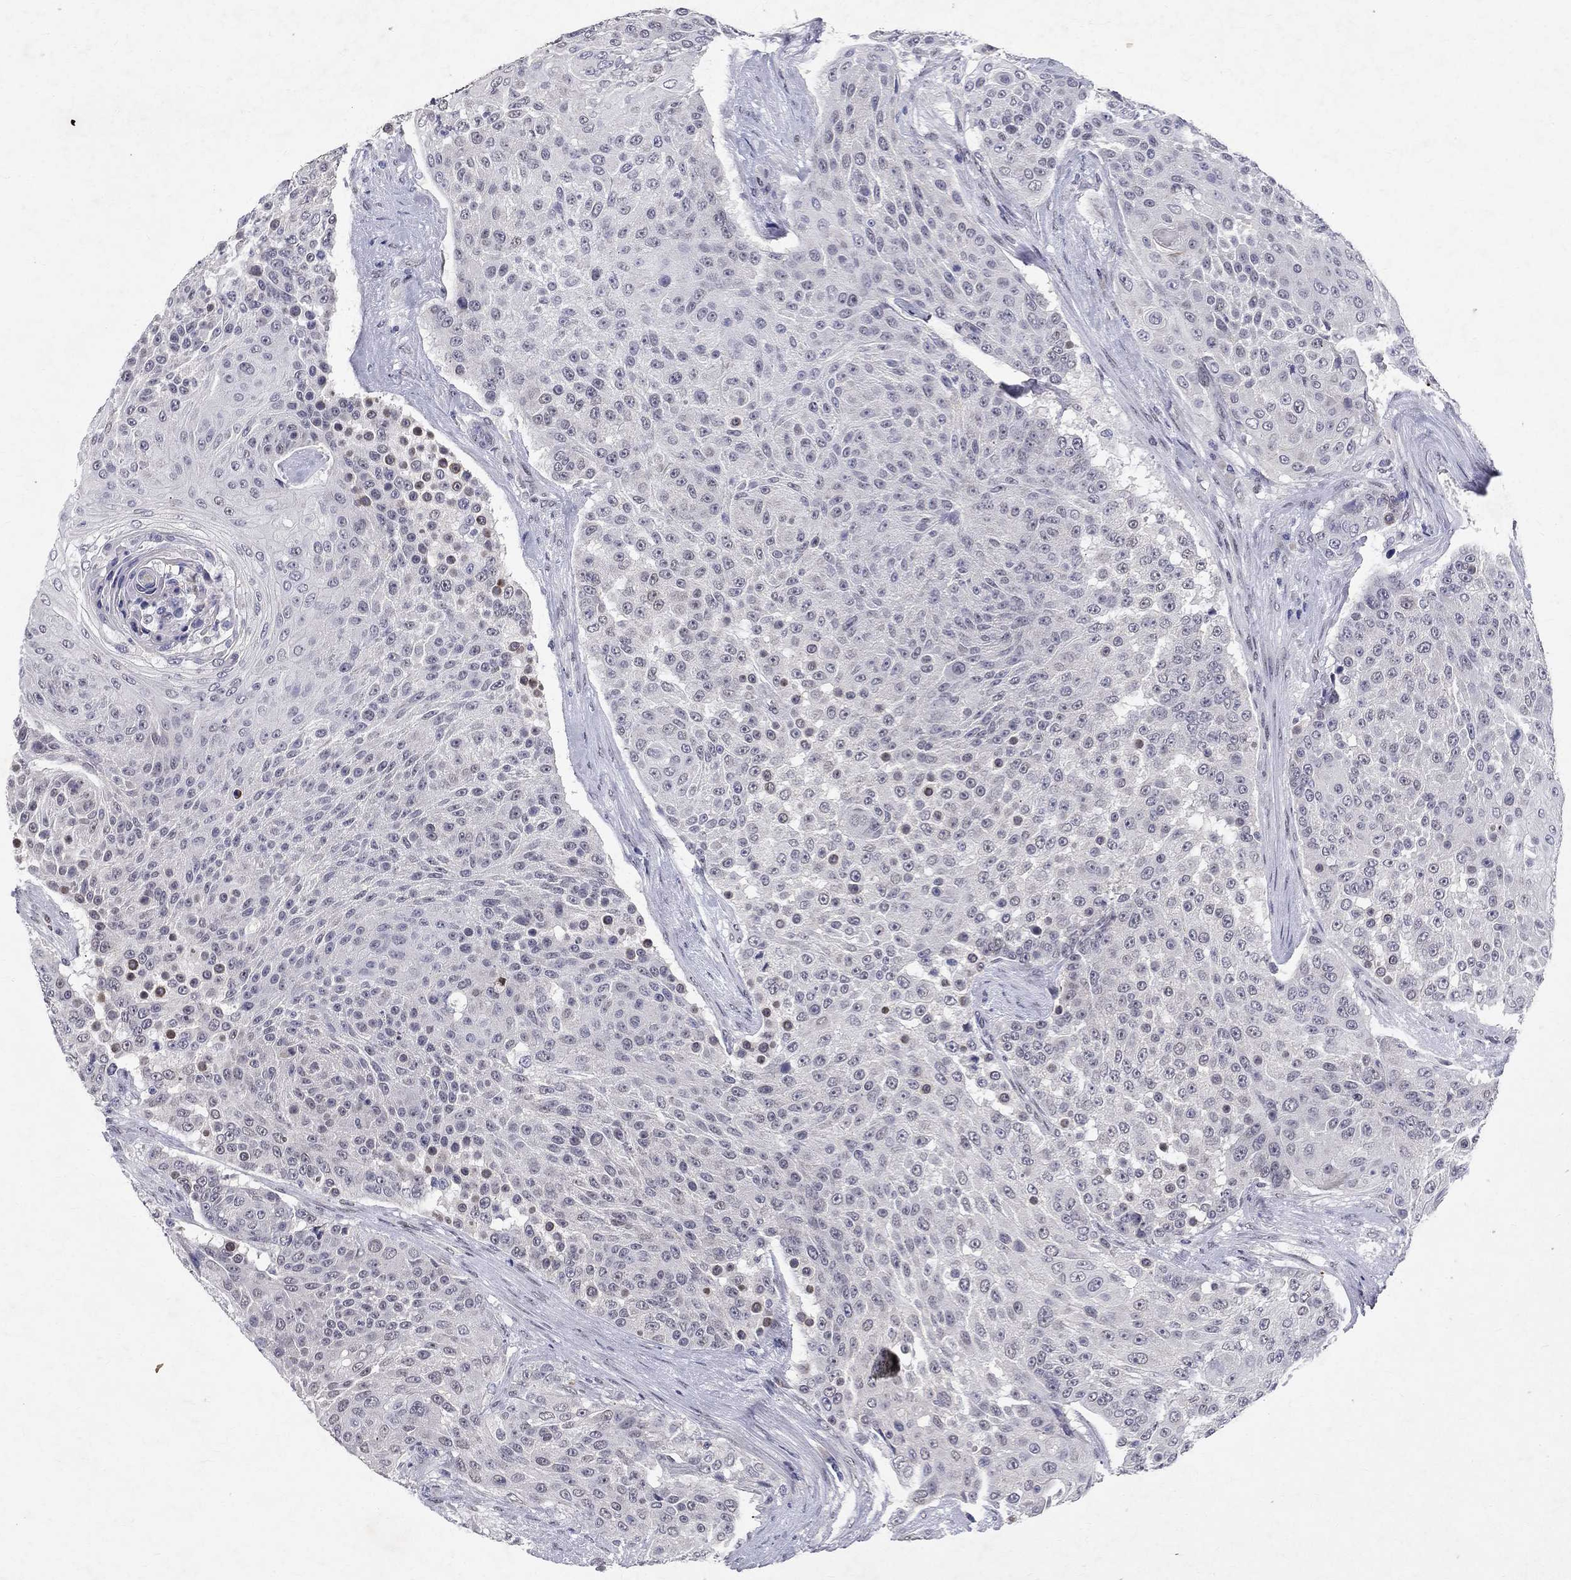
{"staining": {"intensity": "negative", "quantity": "none", "location": "none"}, "tissue": "urothelial cancer", "cell_type": "Tumor cells", "image_type": "cancer", "snomed": [{"axis": "morphology", "description": "Urothelial carcinoma, High grade"}, {"axis": "topography", "description": "Urinary bladder"}], "caption": "A high-resolution image shows immunohistochemistry (IHC) staining of urothelial cancer, which exhibits no significant positivity in tumor cells.", "gene": "RBFOX1", "patient": {"sex": "female", "age": 63}}